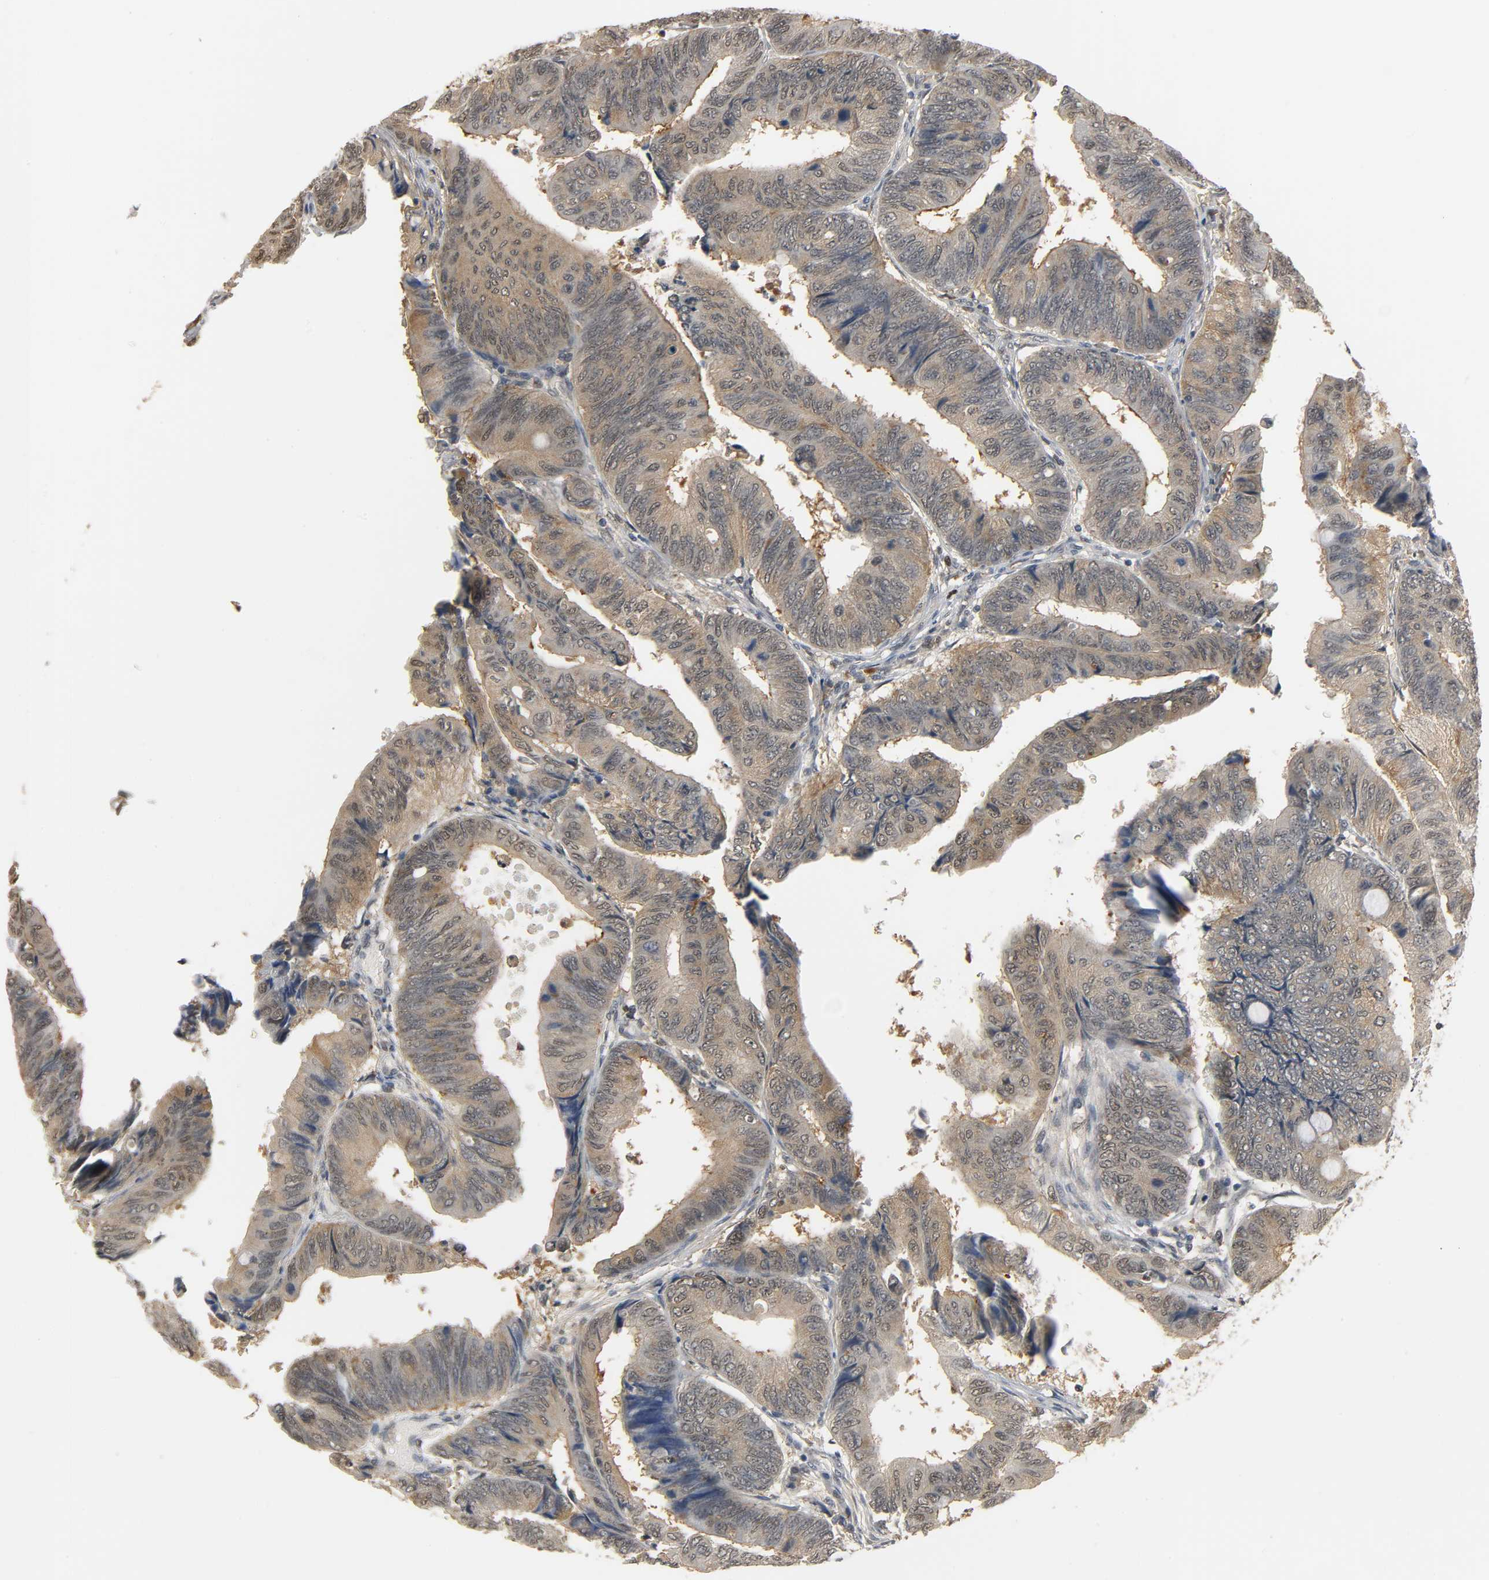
{"staining": {"intensity": "weak", "quantity": ">75%", "location": "cytoplasmic/membranous"}, "tissue": "colorectal cancer", "cell_type": "Tumor cells", "image_type": "cancer", "snomed": [{"axis": "morphology", "description": "Normal tissue, NOS"}, {"axis": "morphology", "description": "Adenocarcinoma, NOS"}, {"axis": "topography", "description": "Rectum"}, {"axis": "topography", "description": "Peripheral nerve tissue"}], "caption": "There is low levels of weak cytoplasmic/membranous expression in tumor cells of colorectal cancer, as demonstrated by immunohistochemical staining (brown color).", "gene": "ZFPM2", "patient": {"sex": "male", "age": 92}}